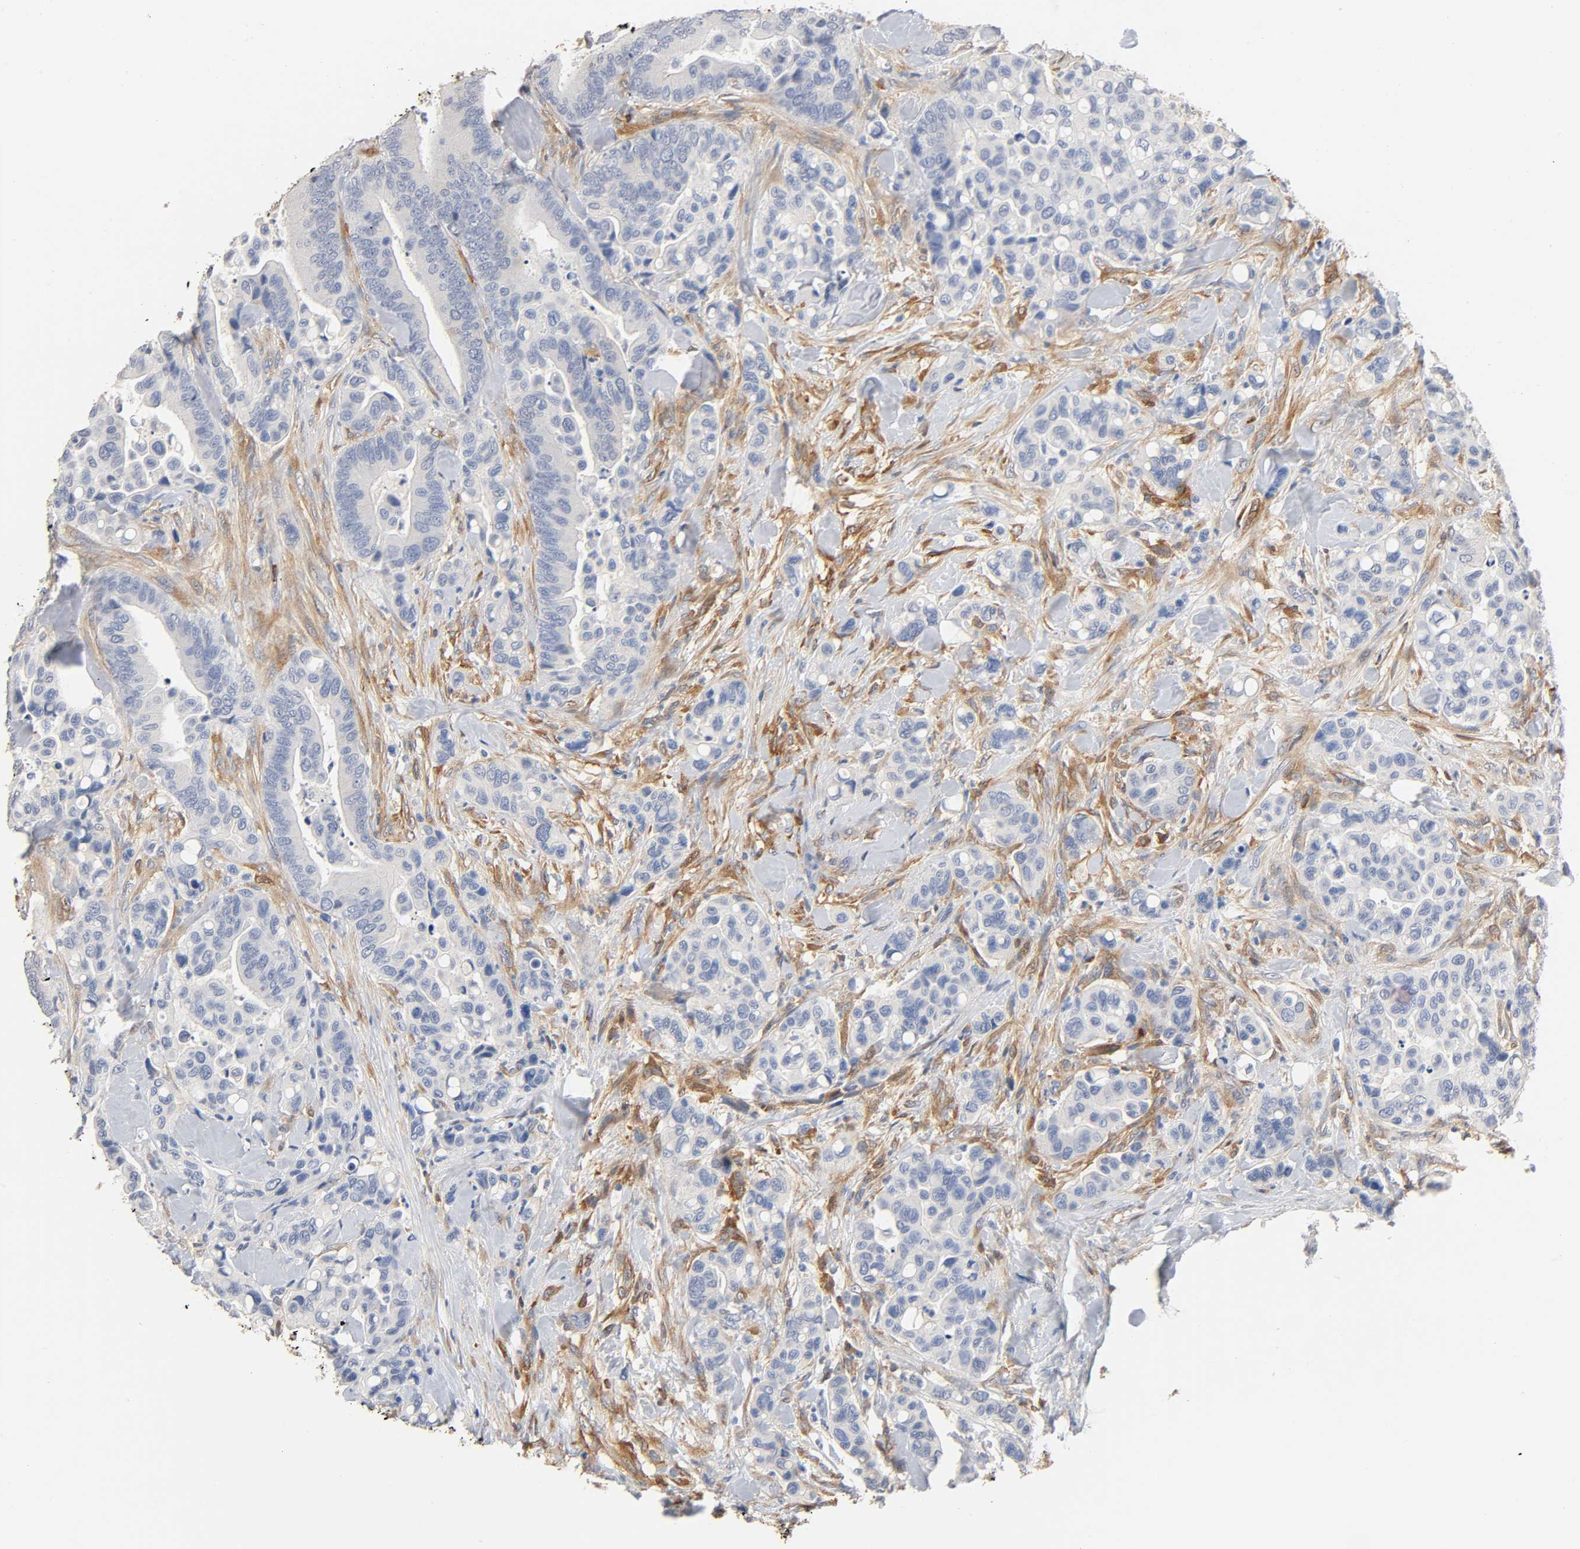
{"staining": {"intensity": "negative", "quantity": "none", "location": "none"}, "tissue": "colorectal cancer", "cell_type": "Tumor cells", "image_type": "cancer", "snomed": [{"axis": "morphology", "description": "Normal tissue, NOS"}, {"axis": "morphology", "description": "Adenocarcinoma, NOS"}, {"axis": "topography", "description": "Colon"}], "caption": "Protein analysis of colorectal cancer (adenocarcinoma) shows no significant positivity in tumor cells. (DAB (3,3'-diaminobenzidine) immunohistochemistry with hematoxylin counter stain).", "gene": "BIN1", "patient": {"sex": "male", "age": 82}}